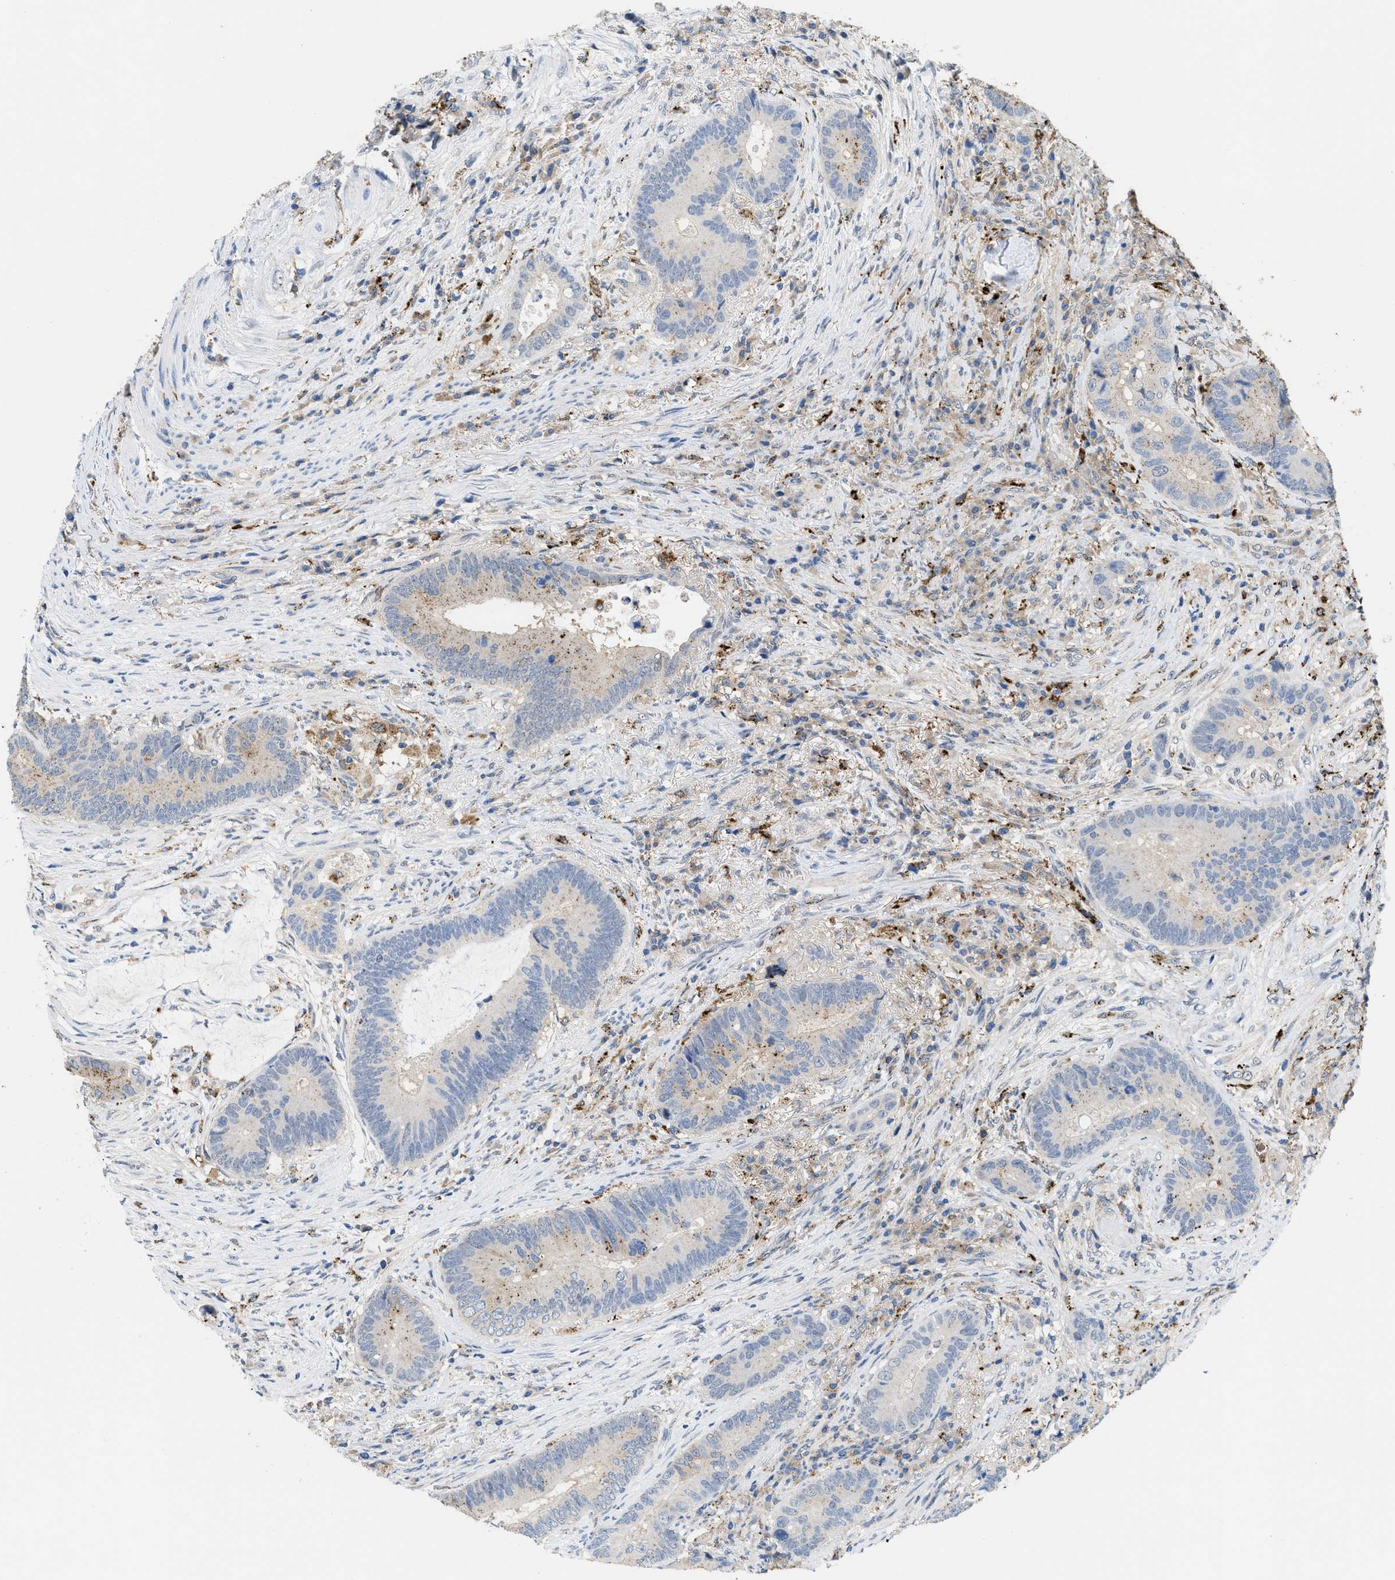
{"staining": {"intensity": "weak", "quantity": "25%-75%", "location": "cytoplasmic/membranous"}, "tissue": "colorectal cancer", "cell_type": "Tumor cells", "image_type": "cancer", "snomed": [{"axis": "morphology", "description": "Adenocarcinoma, NOS"}, {"axis": "topography", "description": "Rectum"}], "caption": "IHC photomicrograph of neoplastic tissue: colorectal cancer (adenocarcinoma) stained using immunohistochemistry (IHC) shows low levels of weak protein expression localized specifically in the cytoplasmic/membranous of tumor cells, appearing as a cytoplasmic/membranous brown color.", "gene": "BMPR2", "patient": {"sex": "female", "age": 89}}